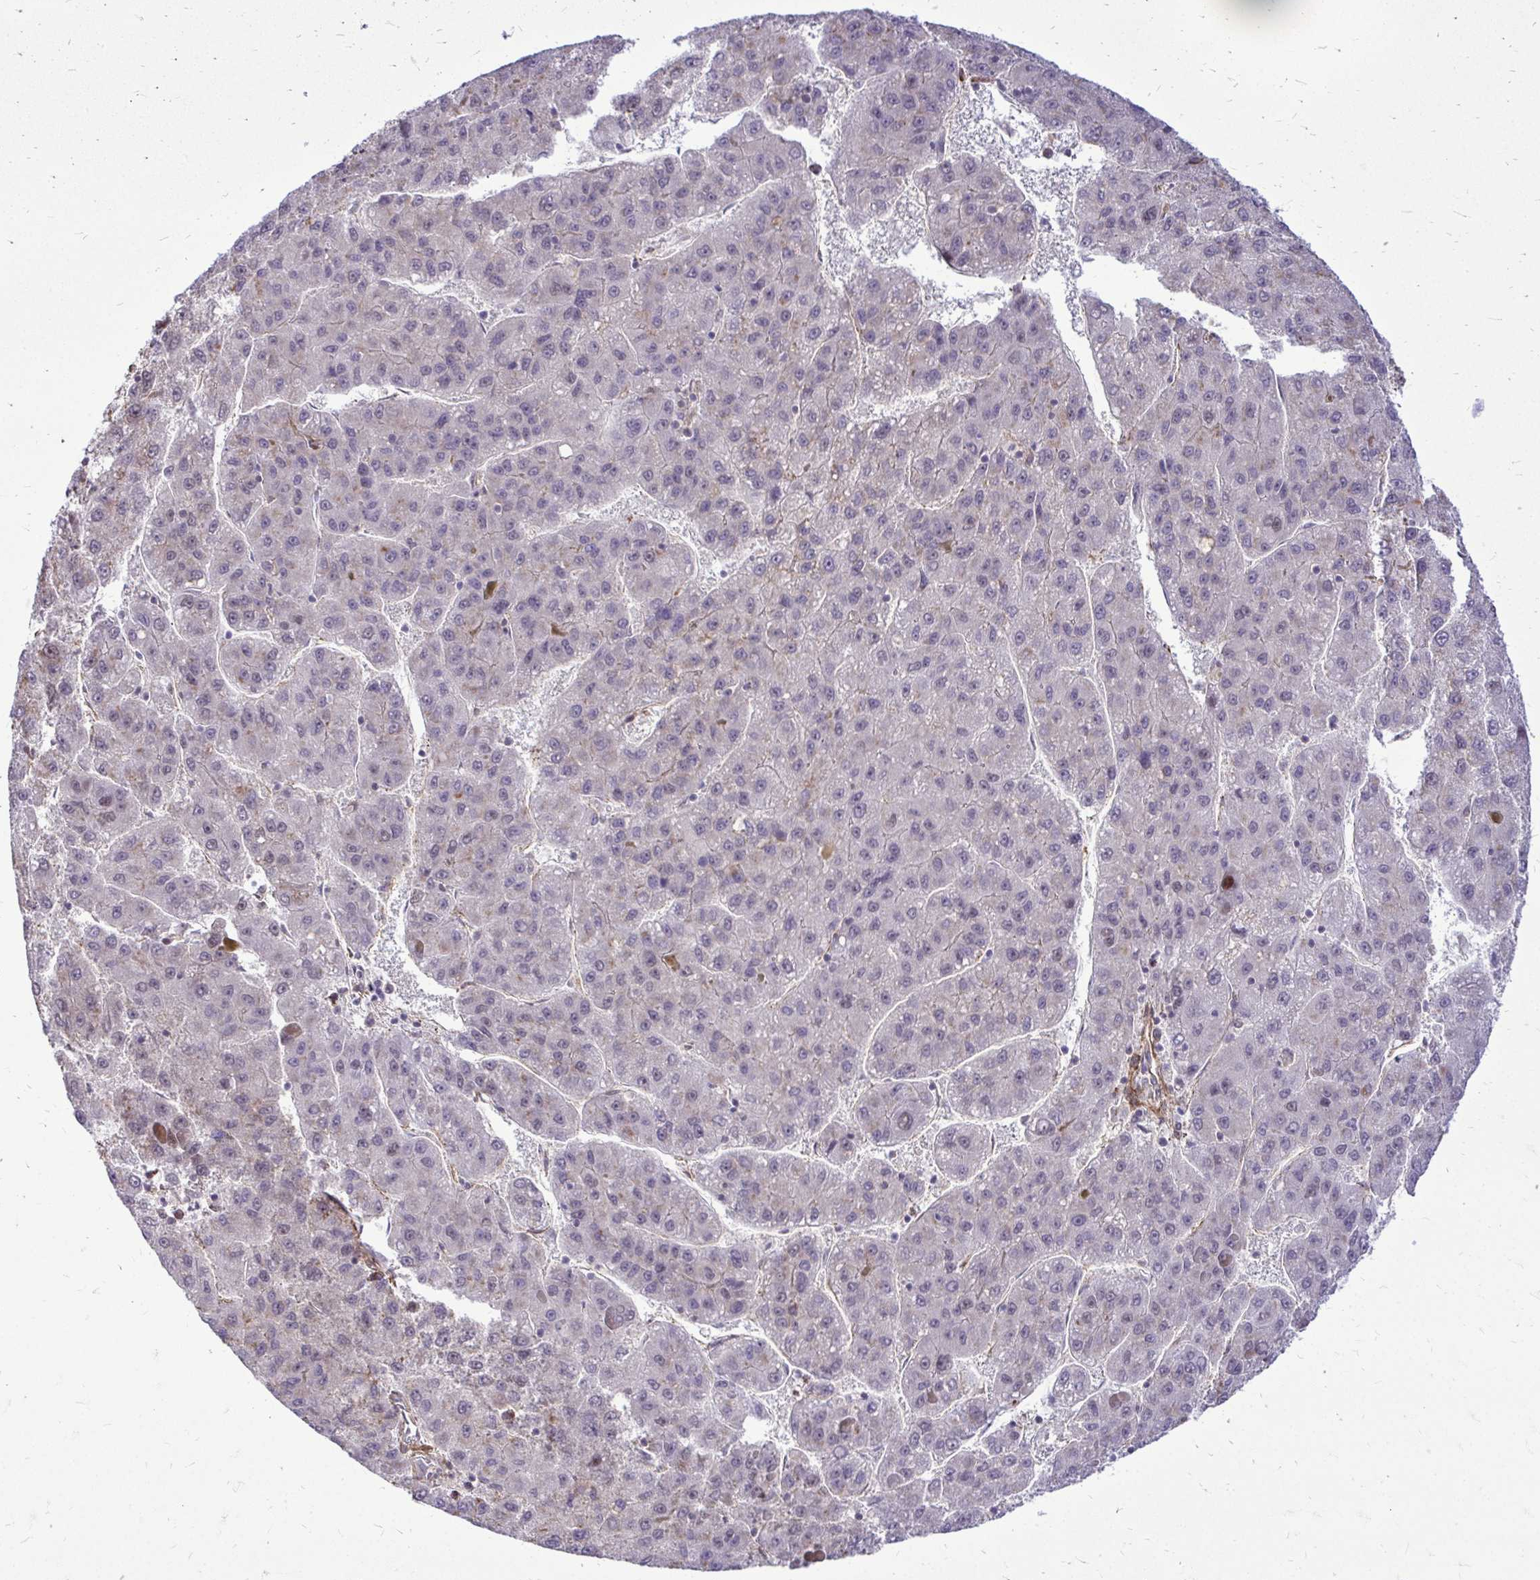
{"staining": {"intensity": "negative", "quantity": "none", "location": "none"}, "tissue": "liver cancer", "cell_type": "Tumor cells", "image_type": "cancer", "snomed": [{"axis": "morphology", "description": "Carcinoma, Hepatocellular, NOS"}, {"axis": "topography", "description": "Liver"}], "caption": "Histopathology image shows no significant protein staining in tumor cells of hepatocellular carcinoma (liver).", "gene": "TRIP6", "patient": {"sex": "female", "age": 82}}